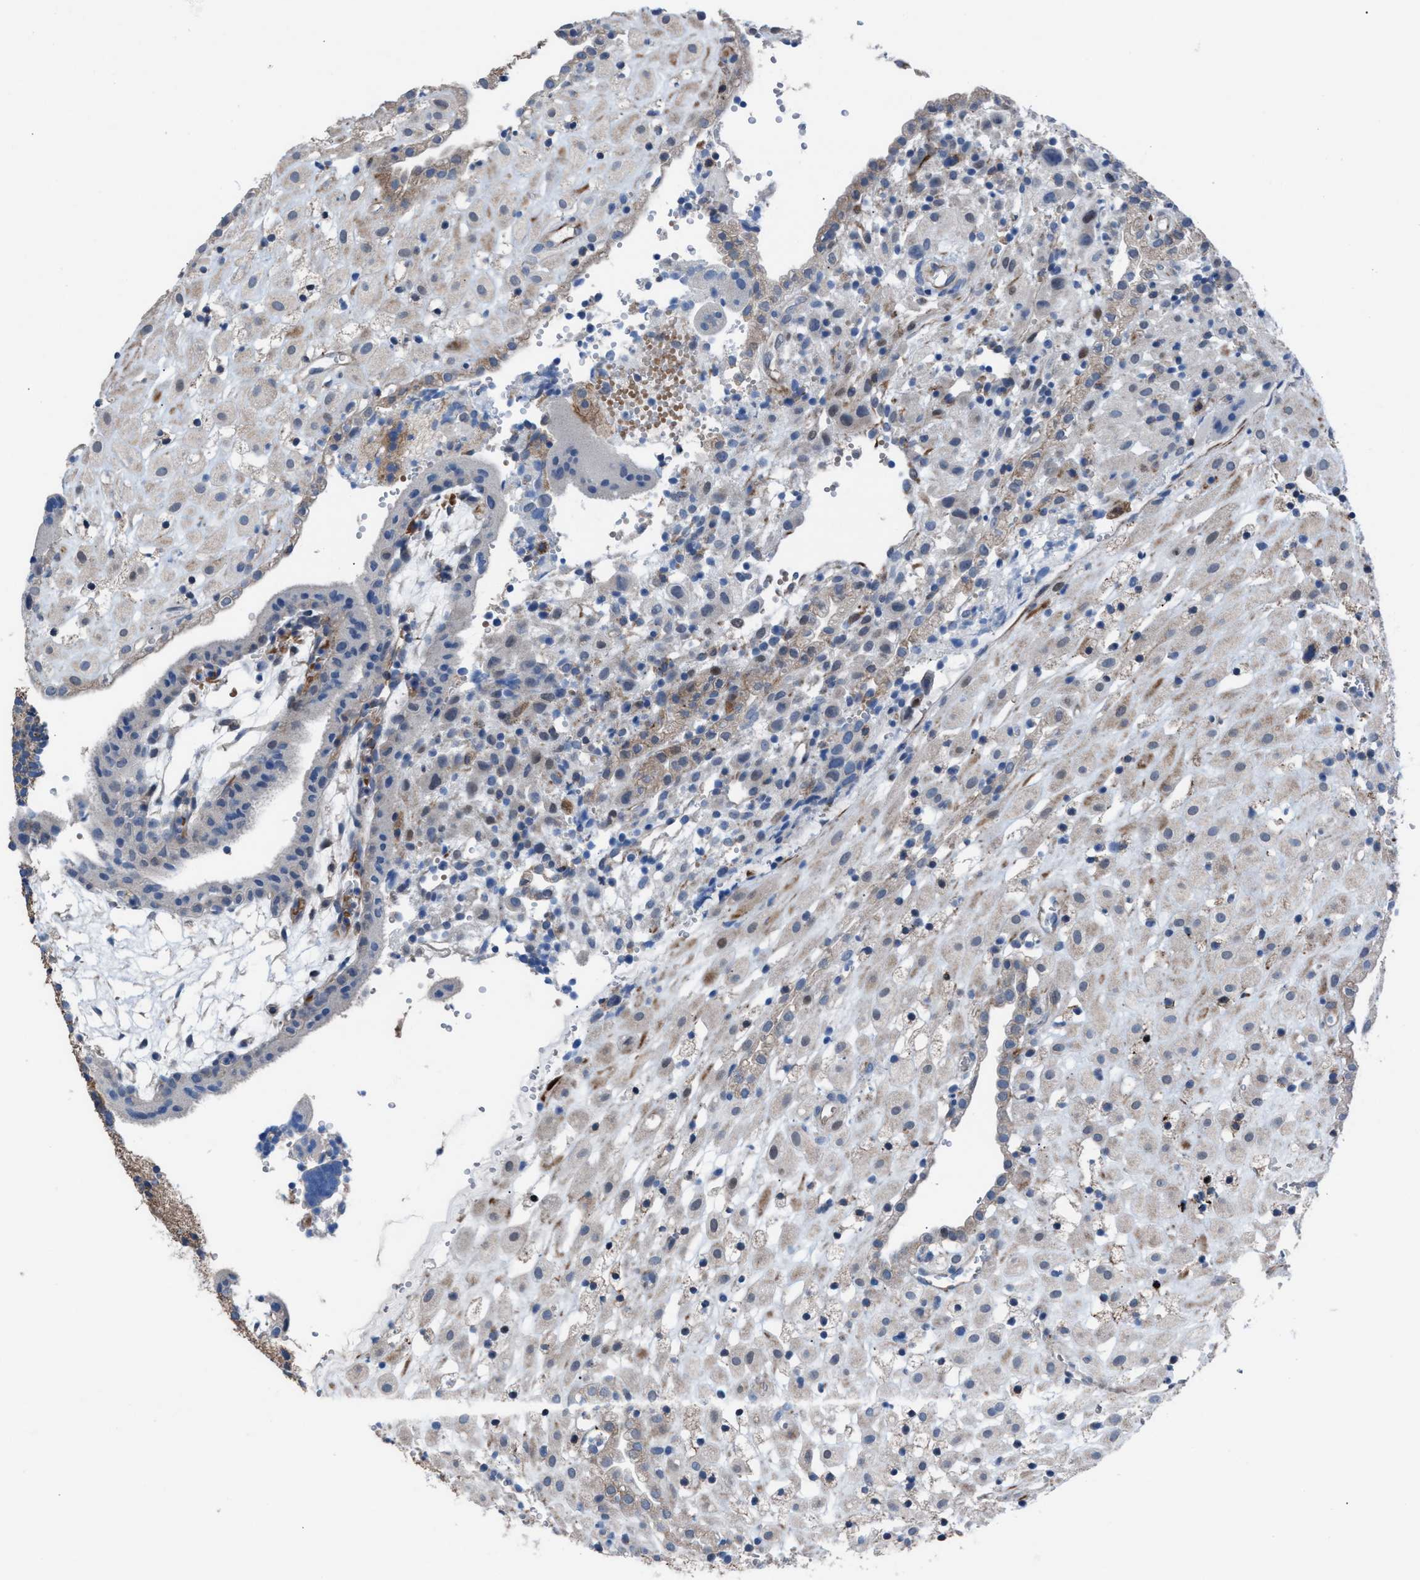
{"staining": {"intensity": "strong", "quantity": "<25%", "location": "cytoplasmic/membranous"}, "tissue": "placenta", "cell_type": "Decidual cells", "image_type": "normal", "snomed": [{"axis": "morphology", "description": "Normal tissue, NOS"}, {"axis": "topography", "description": "Placenta"}], "caption": "Protein analysis of unremarkable placenta displays strong cytoplasmic/membranous expression in about <25% of decidual cells.", "gene": "SLC47A1", "patient": {"sex": "female", "age": 18}}